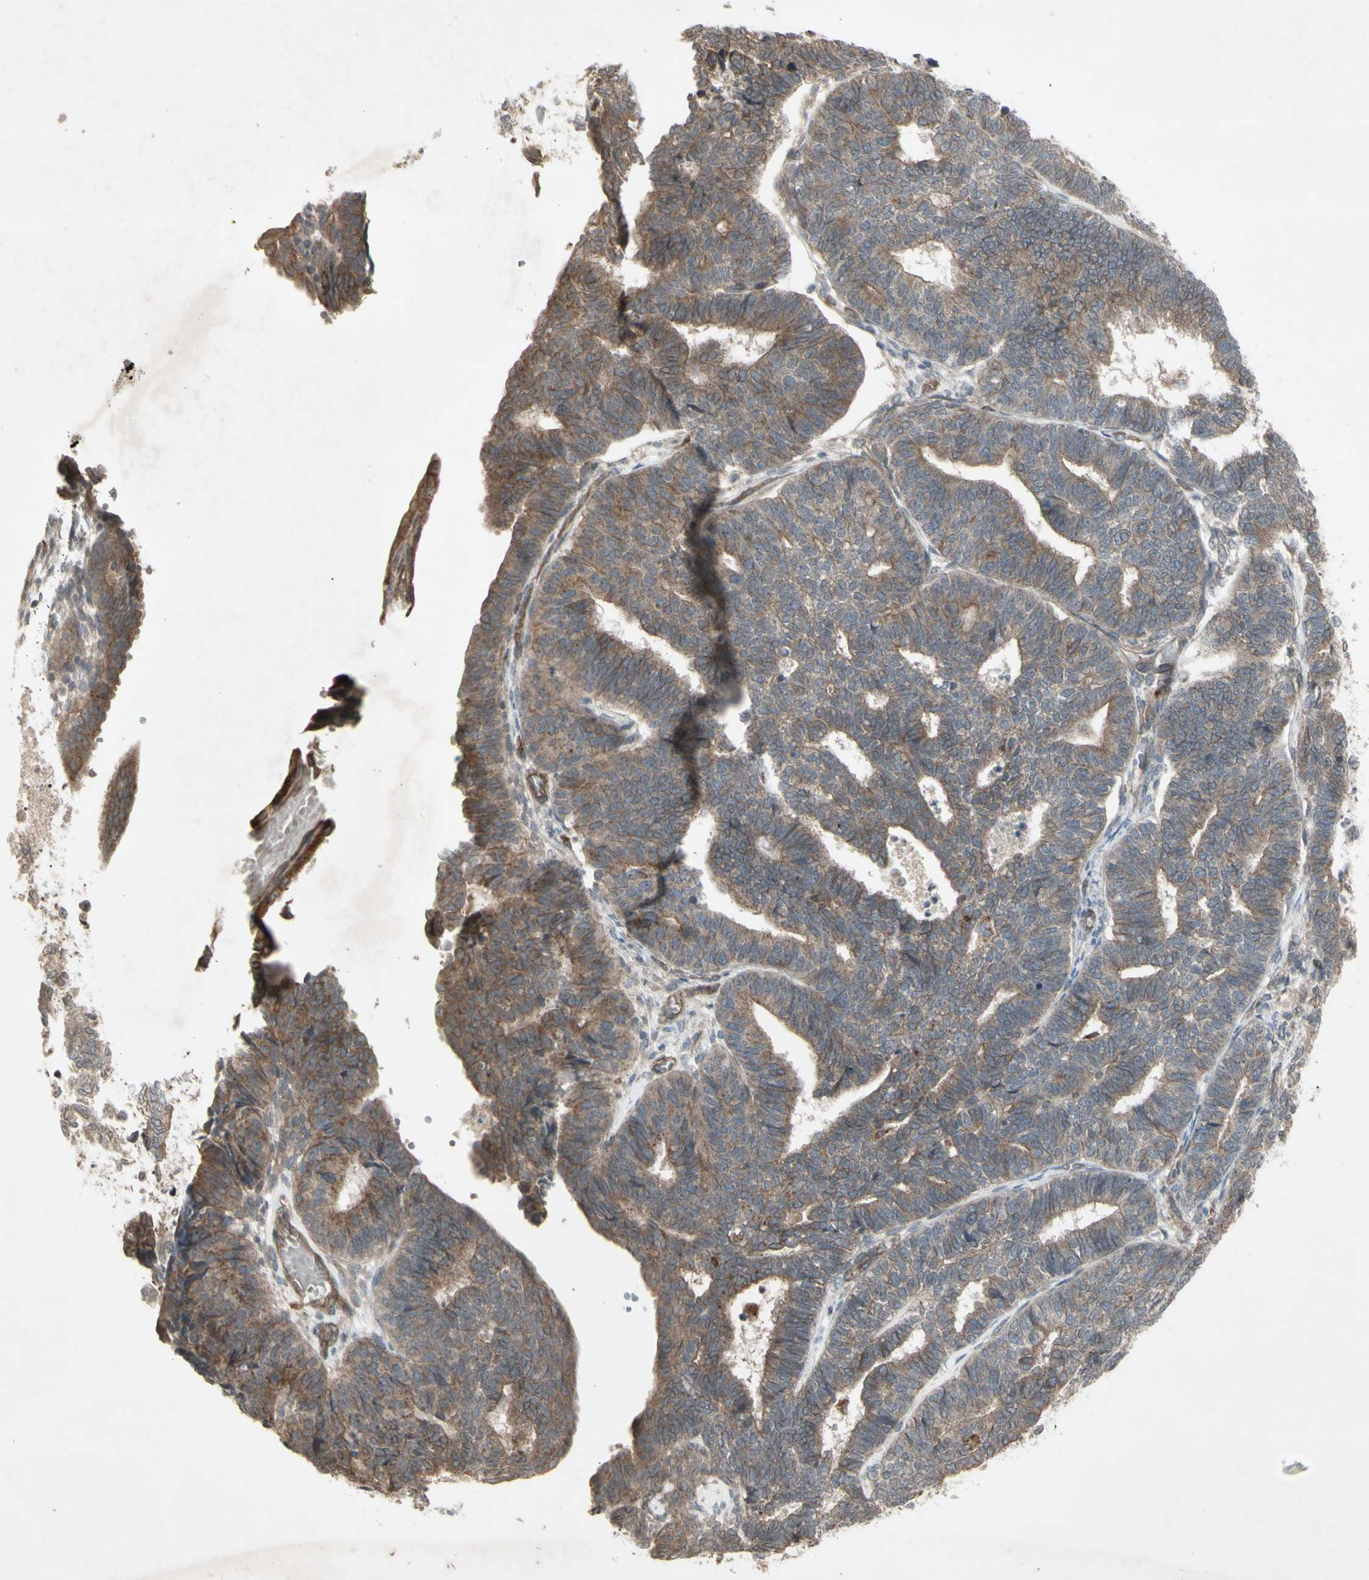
{"staining": {"intensity": "weak", "quantity": ">75%", "location": "cytoplasmic/membranous"}, "tissue": "endometrial cancer", "cell_type": "Tumor cells", "image_type": "cancer", "snomed": [{"axis": "morphology", "description": "Adenocarcinoma, NOS"}, {"axis": "topography", "description": "Endometrium"}], "caption": "Endometrial cancer (adenocarcinoma) was stained to show a protein in brown. There is low levels of weak cytoplasmic/membranous expression in about >75% of tumor cells.", "gene": "JAG1", "patient": {"sex": "female", "age": 70}}